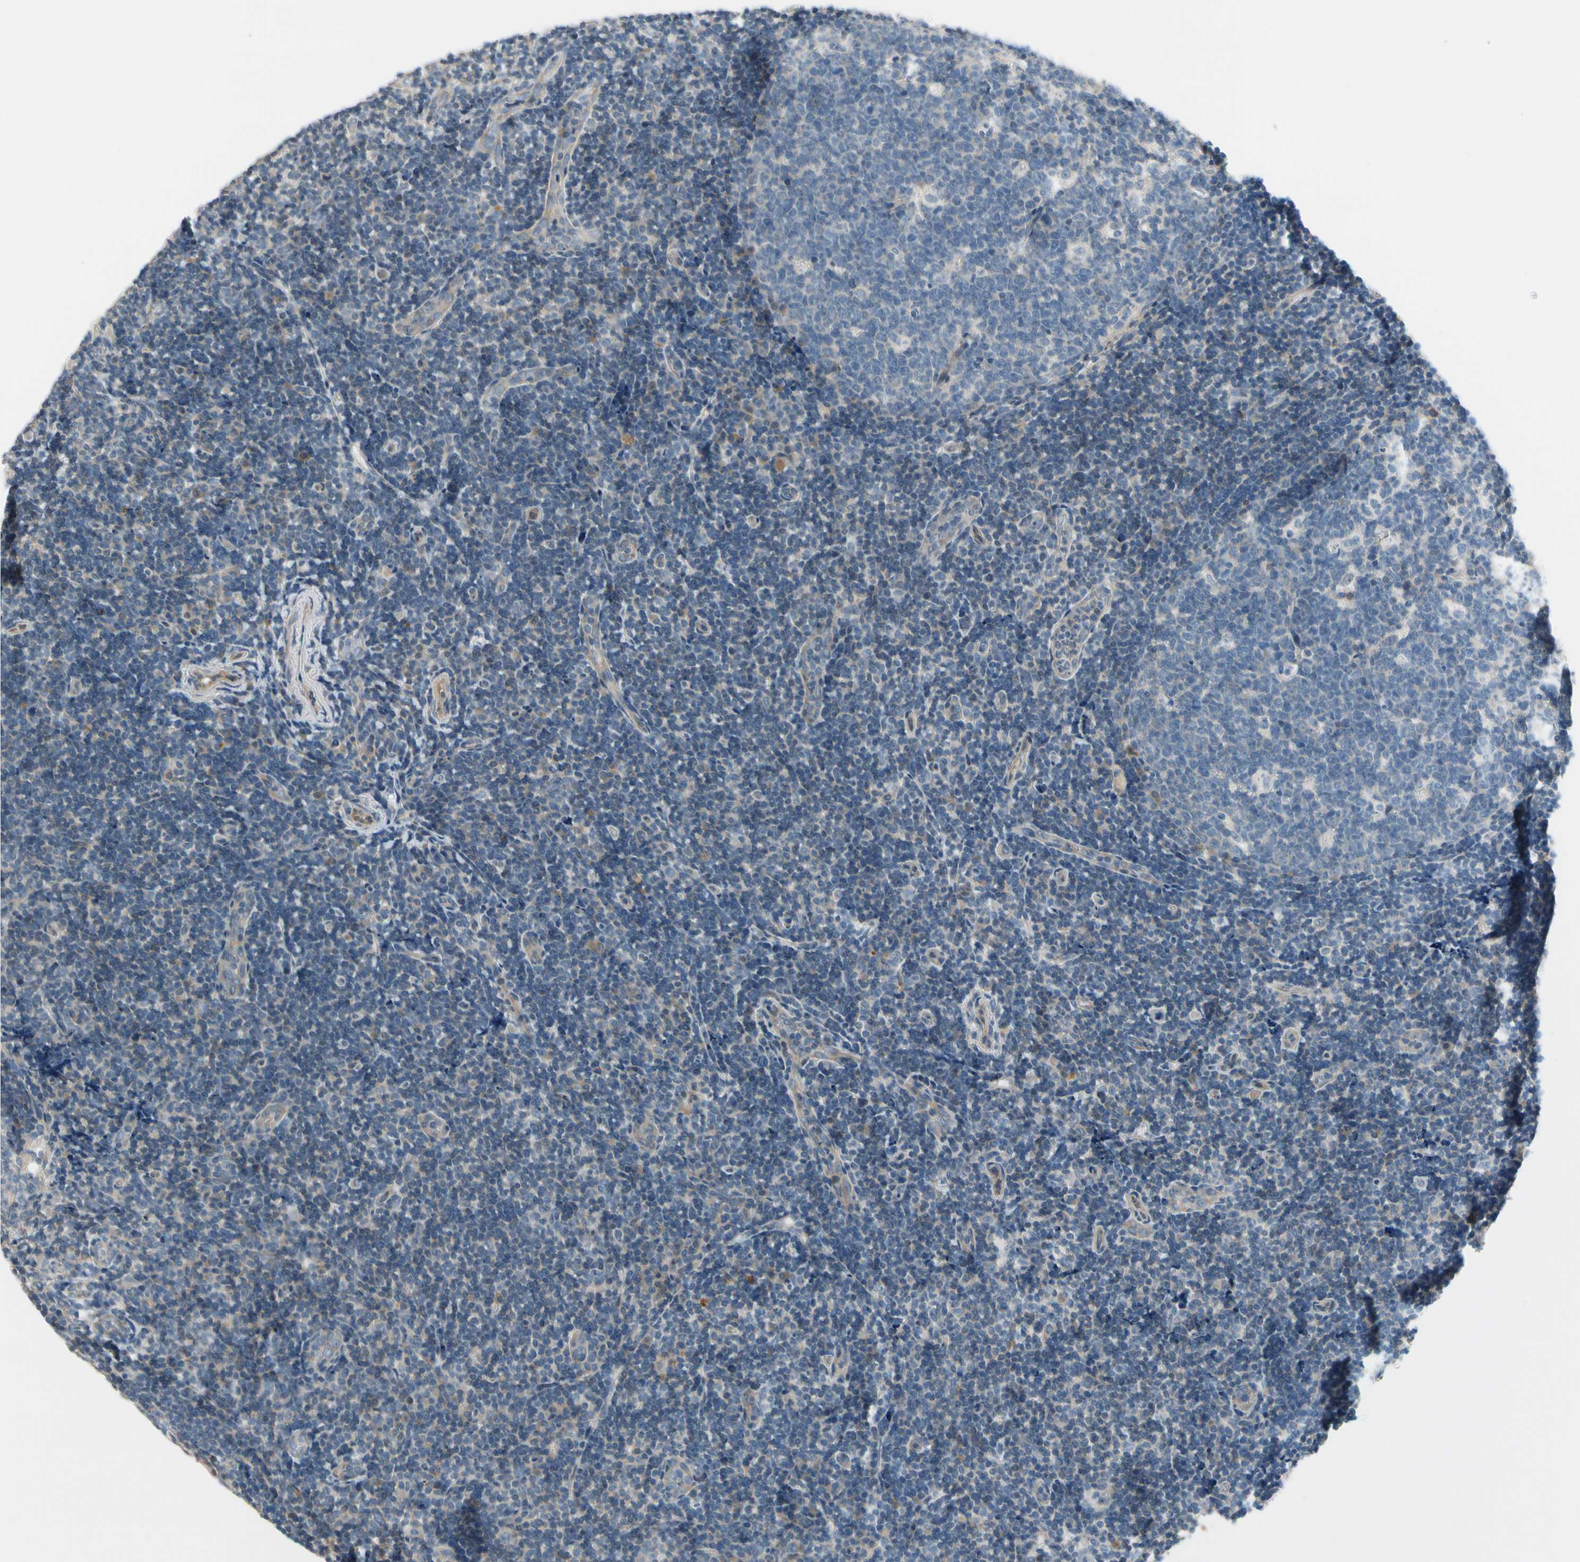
{"staining": {"intensity": "negative", "quantity": "none", "location": "none"}, "tissue": "tonsil", "cell_type": "Germinal center cells", "image_type": "normal", "snomed": [{"axis": "morphology", "description": "Normal tissue, NOS"}, {"axis": "topography", "description": "Tonsil"}], "caption": "DAB (3,3'-diaminobenzidine) immunohistochemical staining of unremarkable tonsil exhibits no significant expression in germinal center cells. The staining was performed using DAB (3,3'-diaminobenzidine) to visualize the protein expression in brown, while the nuclei were stained in blue with hematoxylin (Magnification: 20x).", "gene": "CFAP36", "patient": {"sex": "female", "age": 40}}